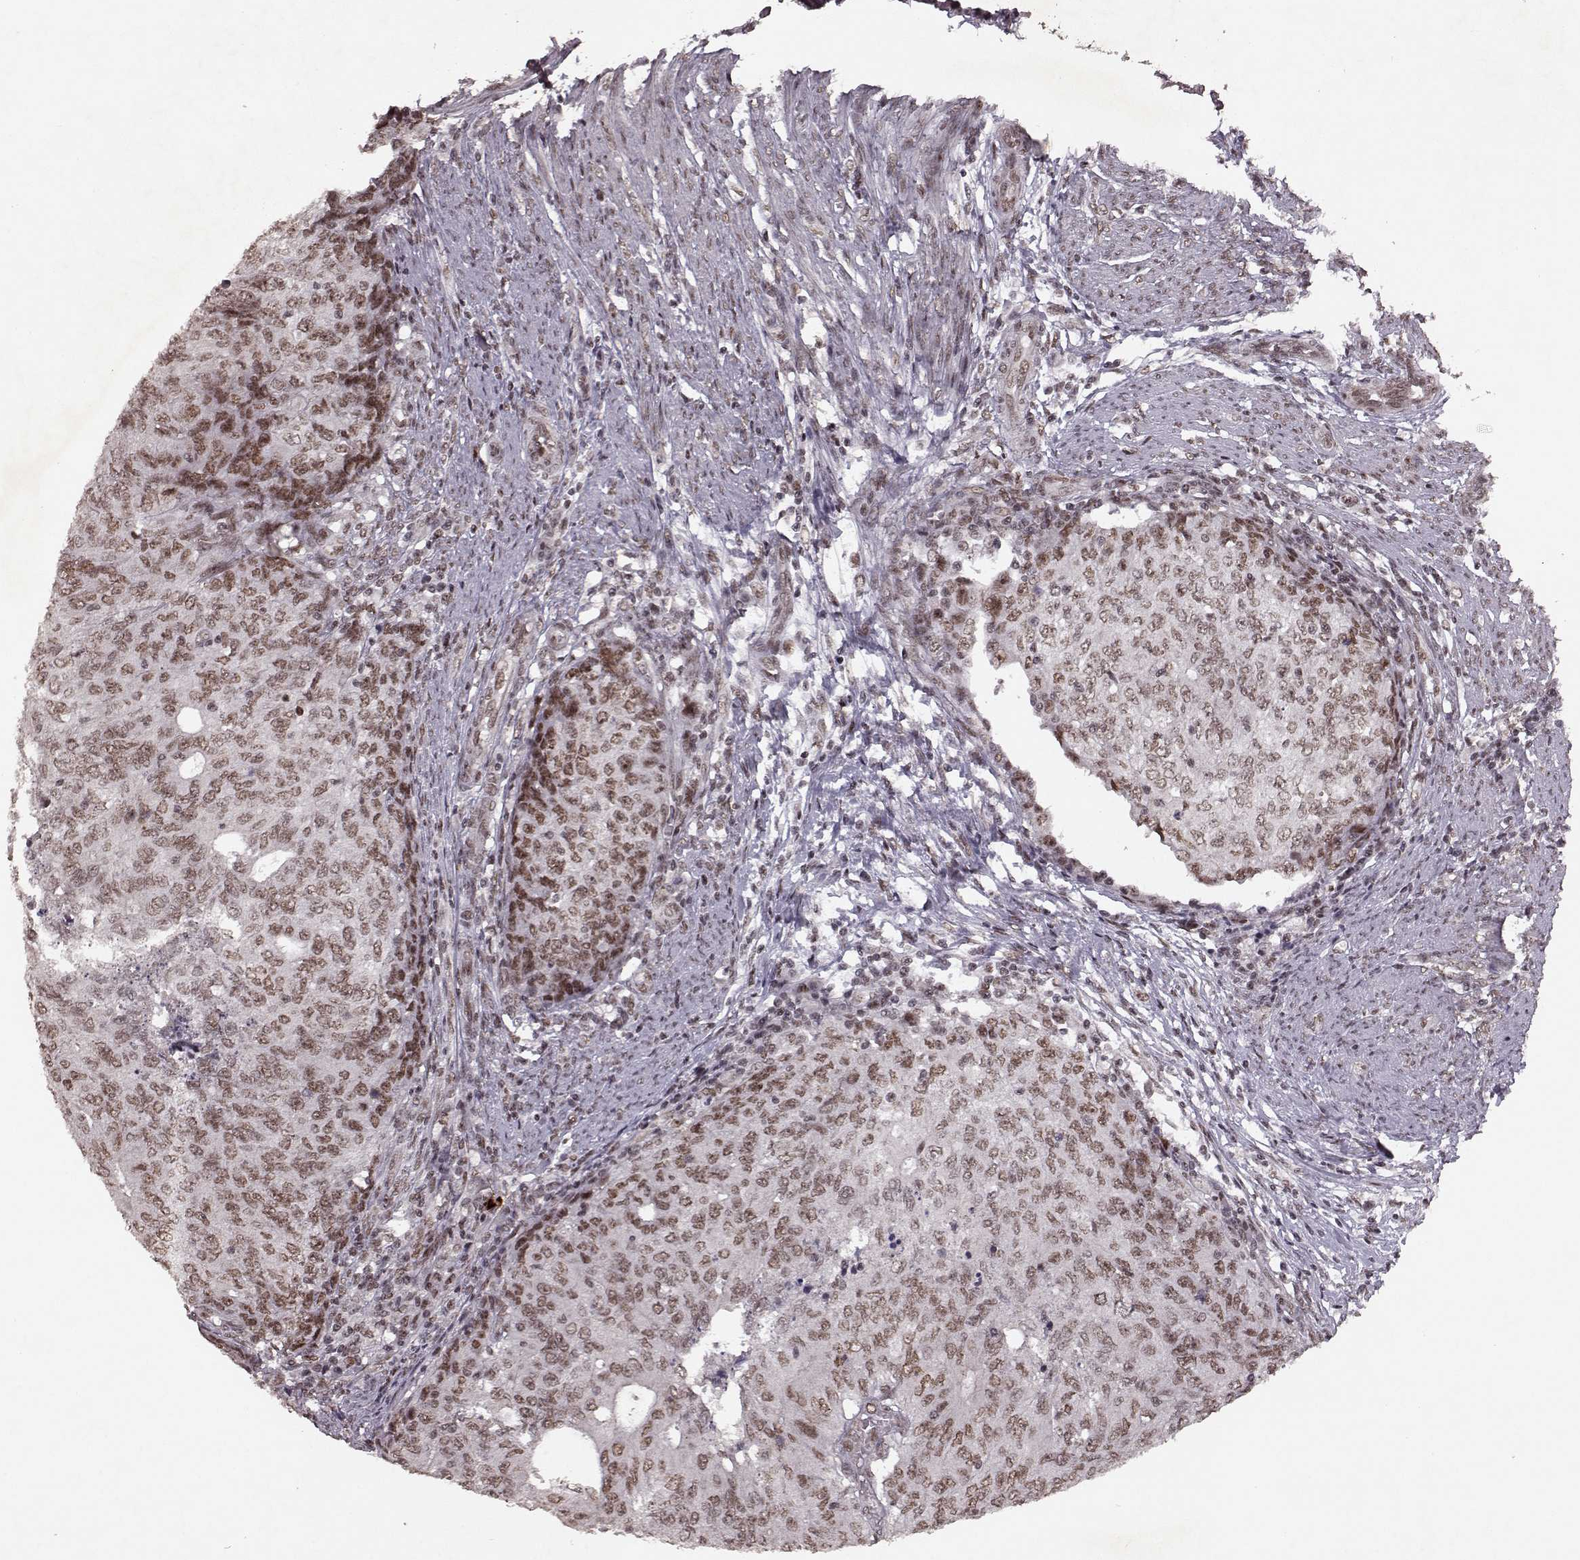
{"staining": {"intensity": "moderate", "quantity": ">75%", "location": "nuclear"}, "tissue": "endometrial cancer", "cell_type": "Tumor cells", "image_type": "cancer", "snomed": [{"axis": "morphology", "description": "Adenocarcinoma, NOS"}, {"axis": "topography", "description": "Endometrium"}], "caption": "This is a photomicrograph of IHC staining of endometrial cancer (adenocarcinoma), which shows moderate positivity in the nuclear of tumor cells.", "gene": "RRAGD", "patient": {"sex": "female", "age": 82}}